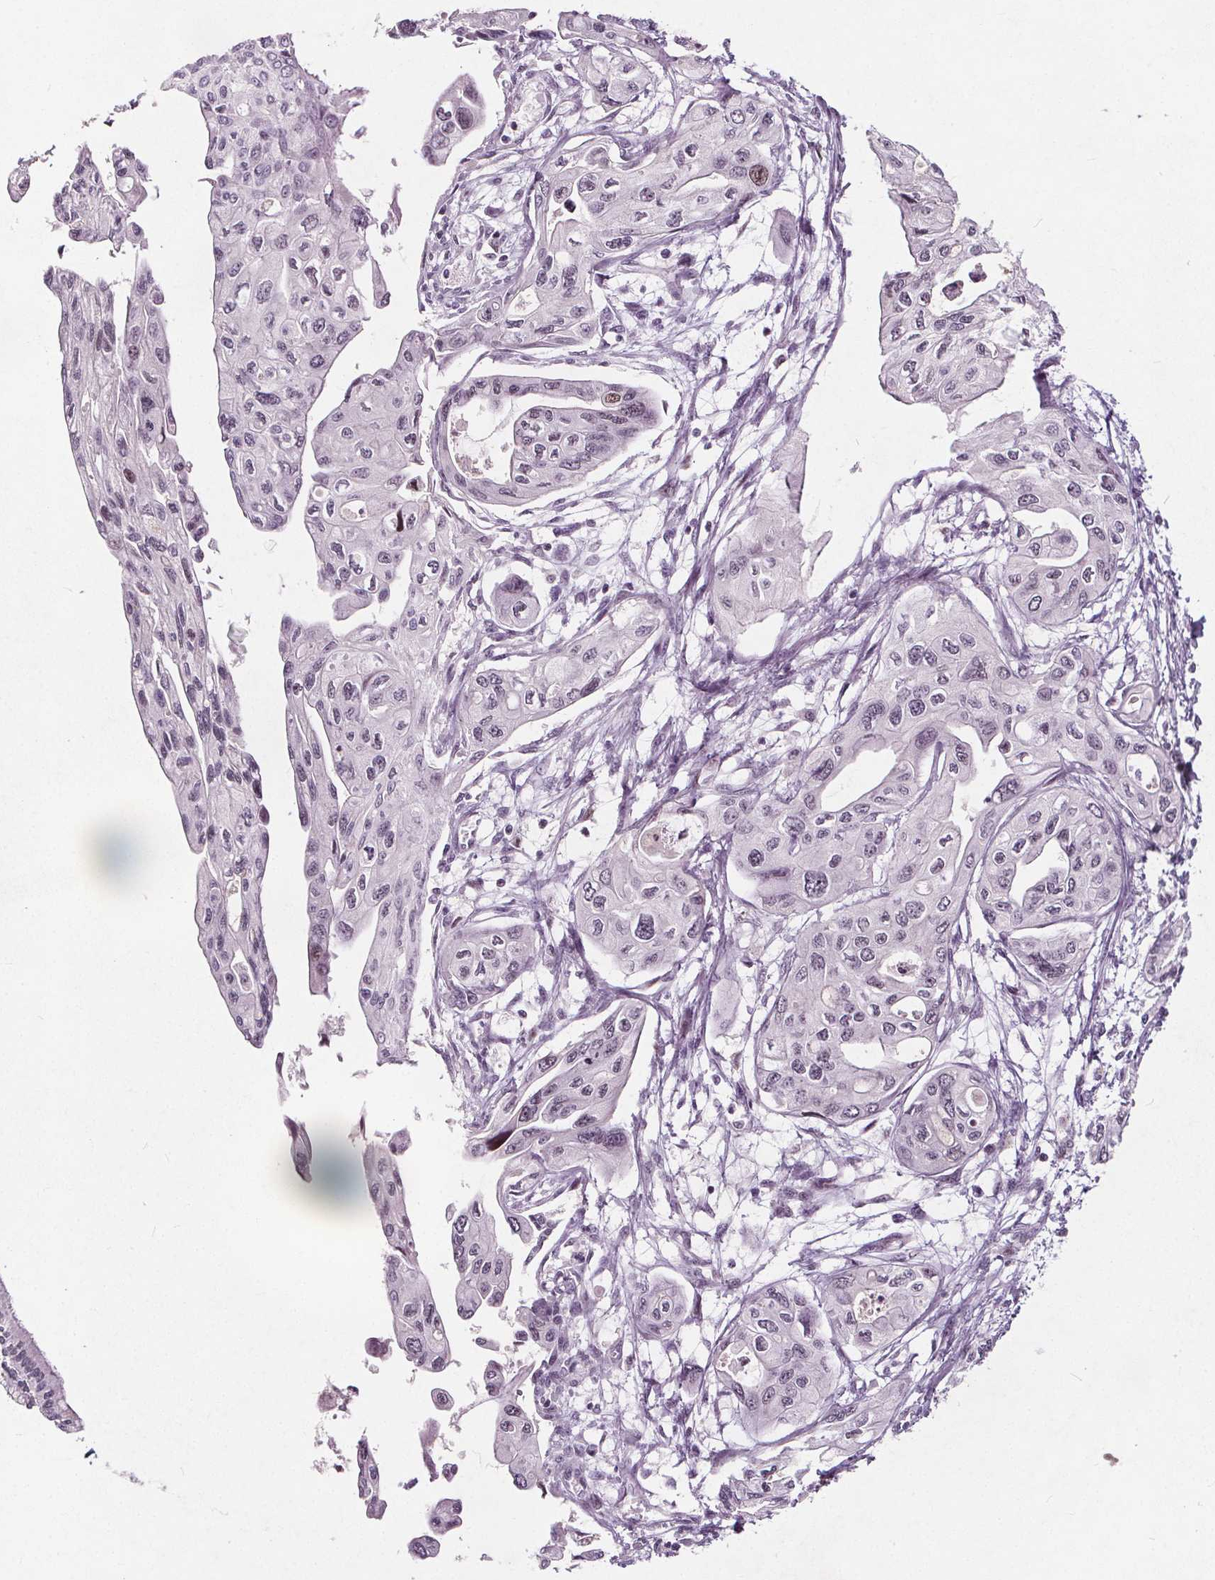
{"staining": {"intensity": "negative", "quantity": "none", "location": "none"}, "tissue": "pancreatic cancer", "cell_type": "Tumor cells", "image_type": "cancer", "snomed": [{"axis": "morphology", "description": "Adenocarcinoma, NOS"}, {"axis": "topography", "description": "Pancreas"}], "caption": "IHC histopathology image of human adenocarcinoma (pancreatic) stained for a protein (brown), which demonstrates no staining in tumor cells. (DAB immunohistochemistry visualized using brightfield microscopy, high magnification).", "gene": "TAF6L", "patient": {"sex": "female", "age": 76}}